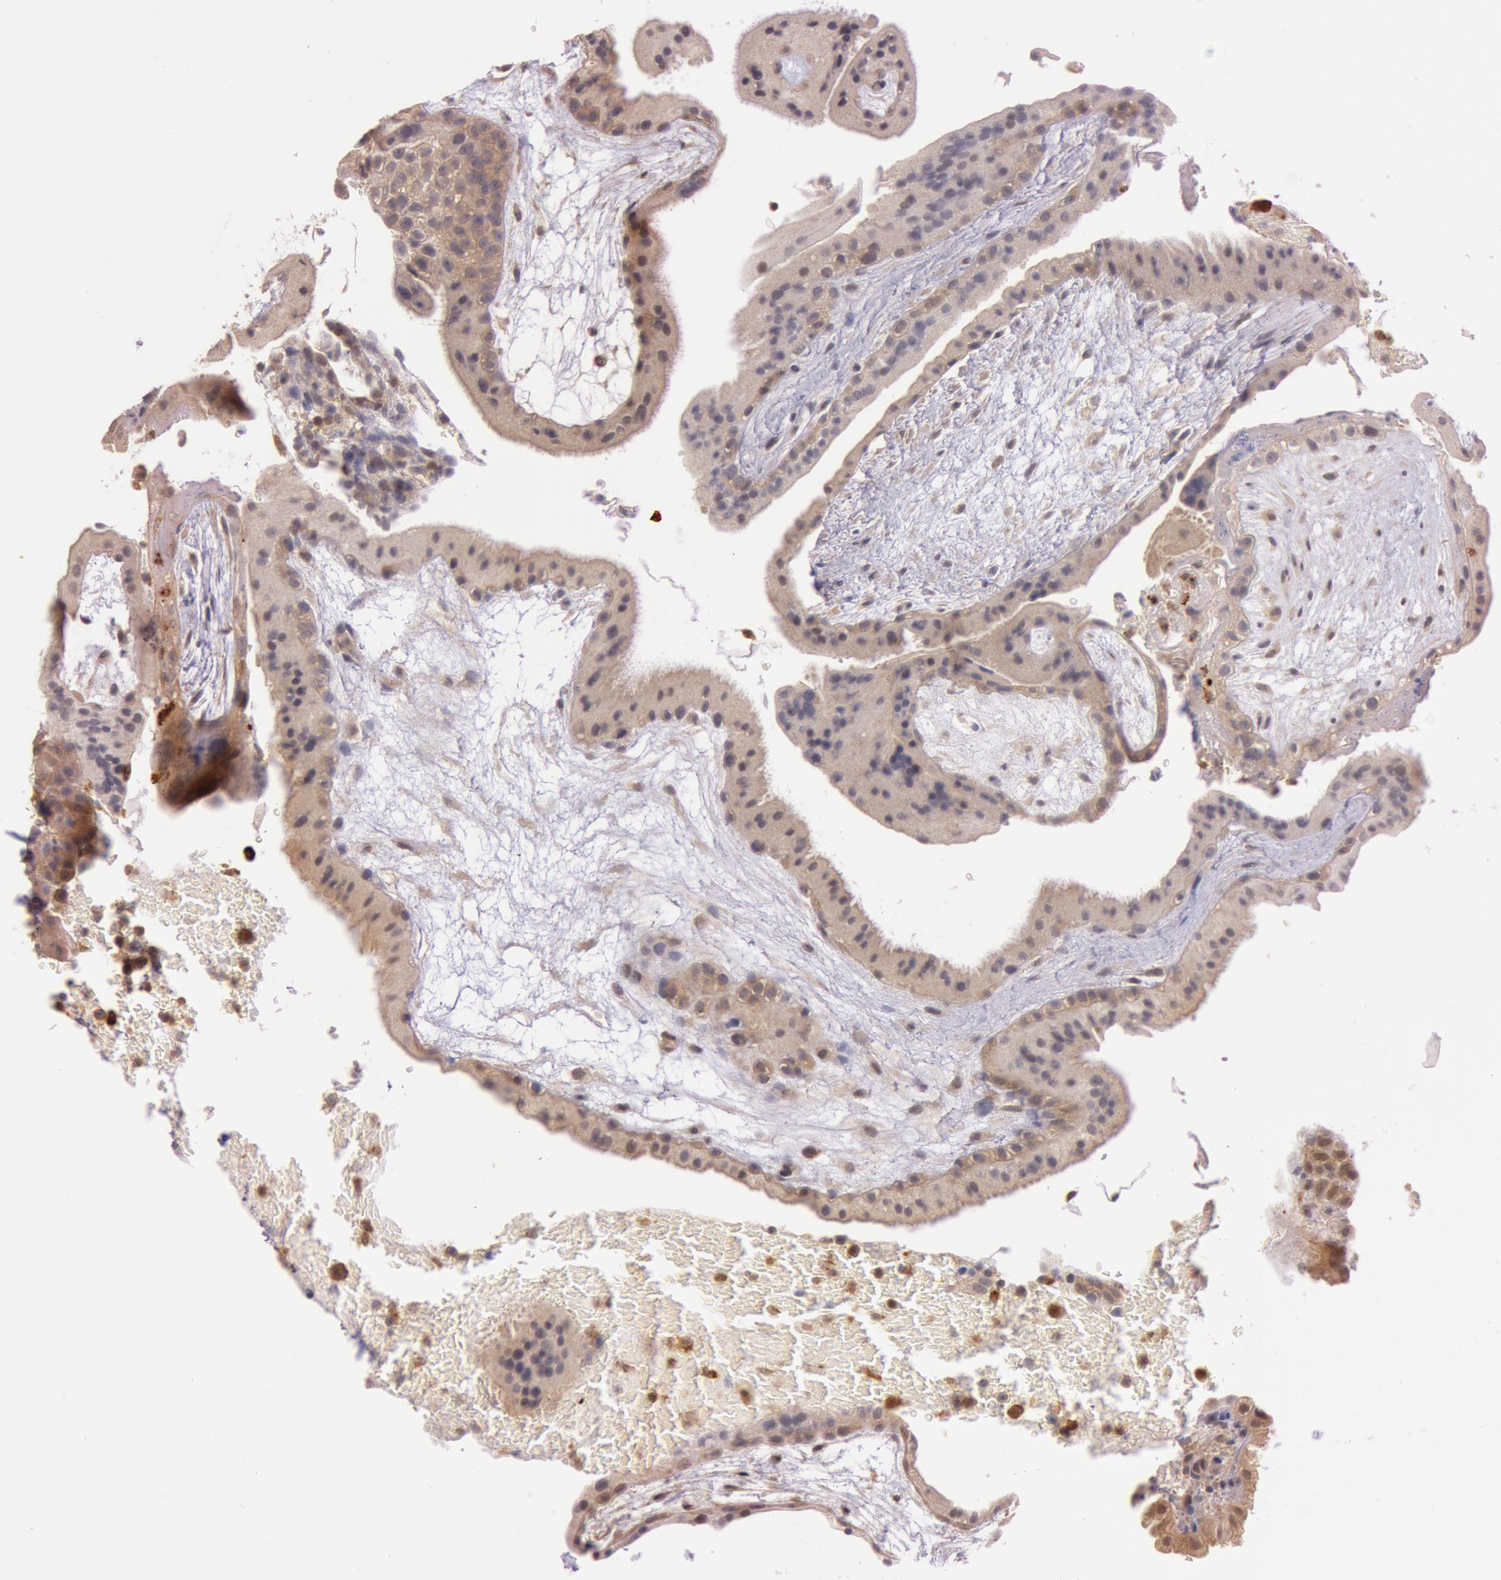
{"staining": {"intensity": "weak", "quantity": ">75%", "location": "cytoplasmic/membranous"}, "tissue": "placenta", "cell_type": "Trophoblastic cells", "image_type": "normal", "snomed": [{"axis": "morphology", "description": "Normal tissue, NOS"}, {"axis": "topography", "description": "Placenta"}], "caption": "Trophoblastic cells show low levels of weak cytoplasmic/membranous staining in about >75% of cells in normal placenta. (DAB (3,3'-diaminobenzidine) IHC, brown staining for protein, blue staining for nuclei).", "gene": "ATG2B", "patient": {"sex": "female", "age": 19}}